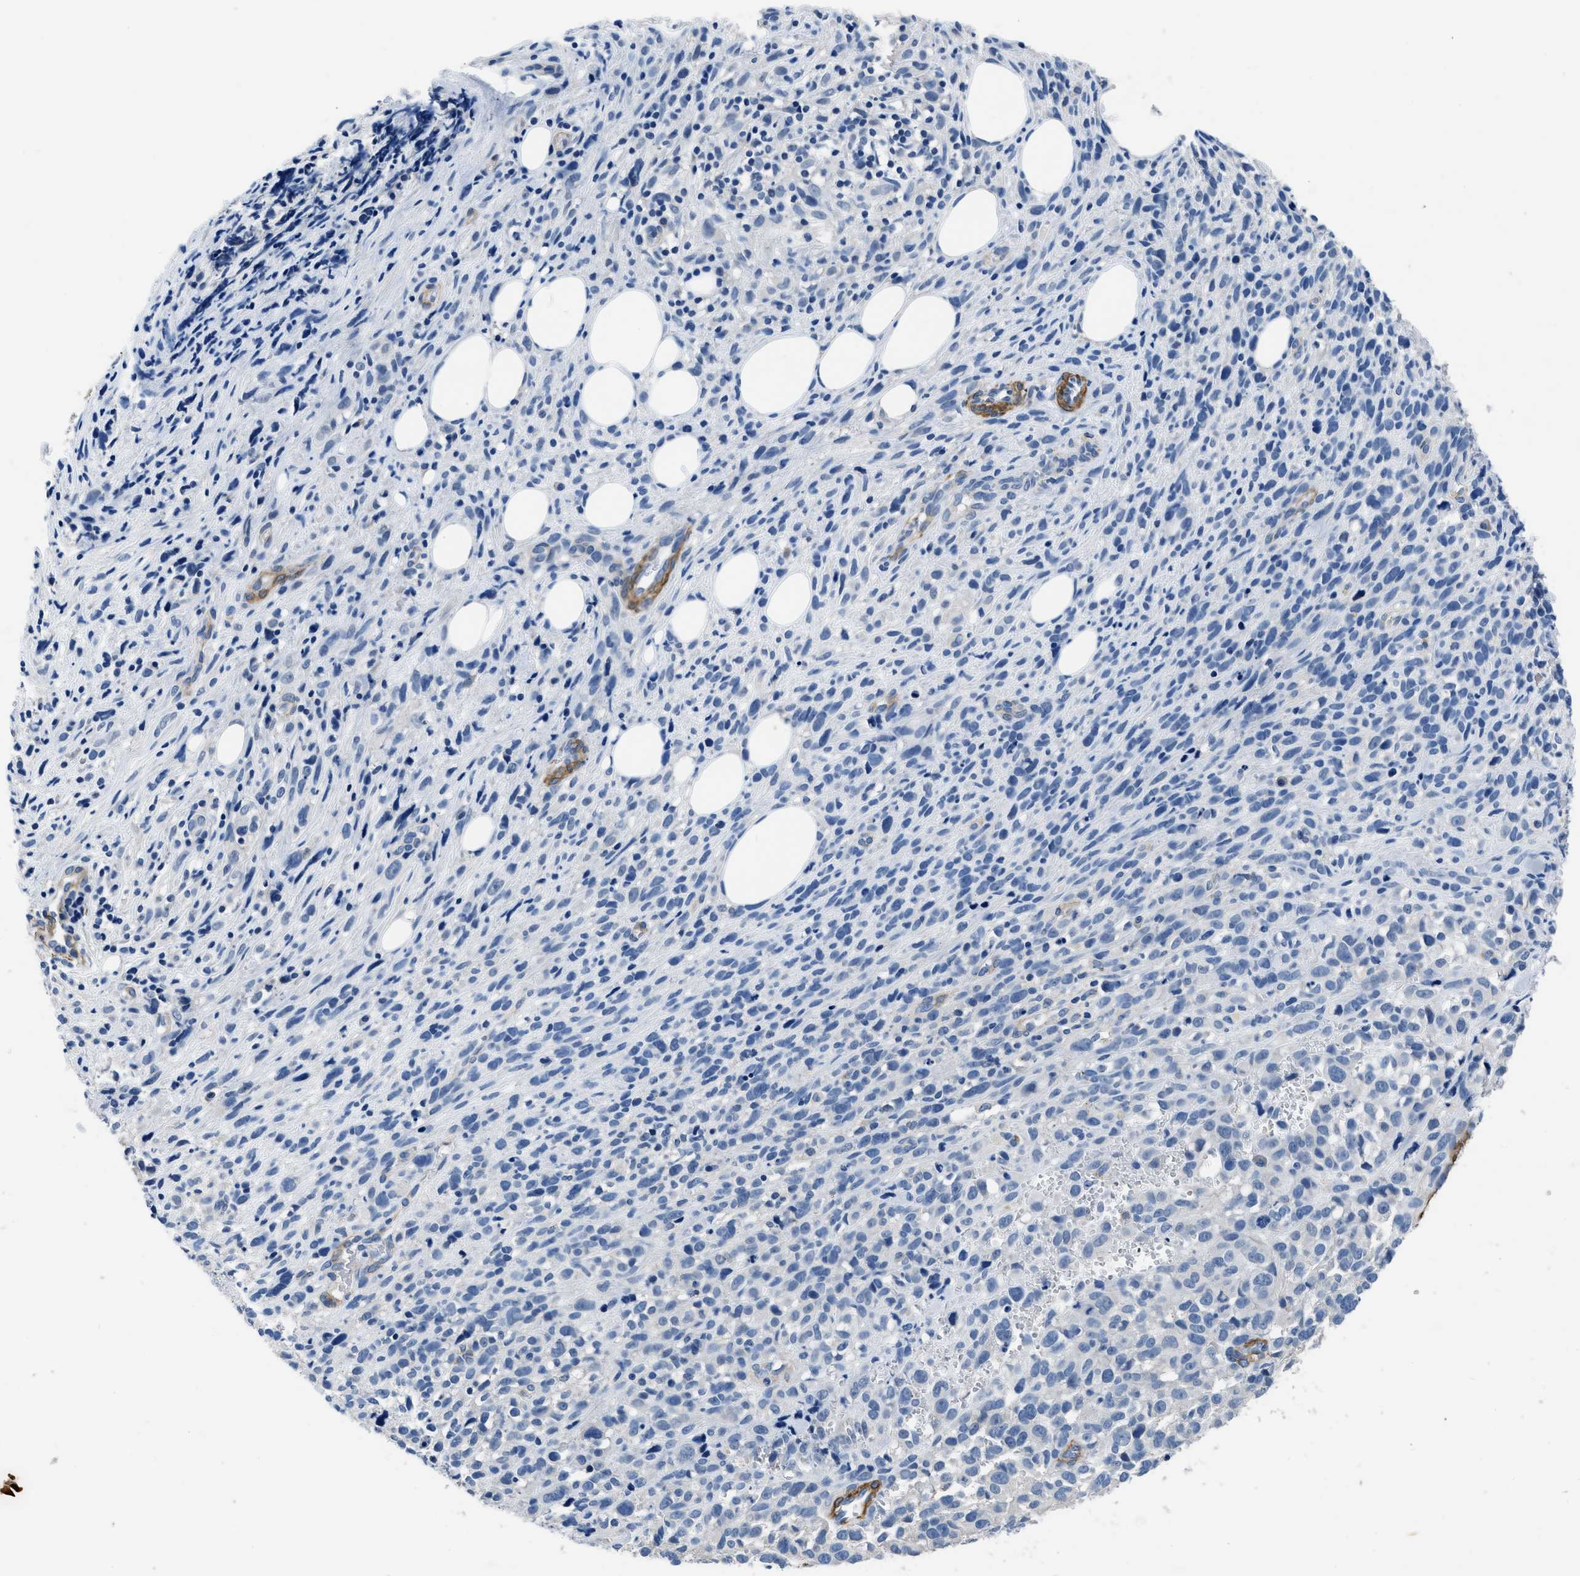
{"staining": {"intensity": "negative", "quantity": "none", "location": "none"}, "tissue": "melanoma", "cell_type": "Tumor cells", "image_type": "cancer", "snomed": [{"axis": "morphology", "description": "Malignant melanoma, NOS"}, {"axis": "topography", "description": "Skin"}], "caption": "DAB immunohistochemical staining of malignant melanoma demonstrates no significant positivity in tumor cells. (DAB (3,3'-diaminobenzidine) IHC, high magnification).", "gene": "LANCL2", "patient": {"sex": "female", "age": 55}}